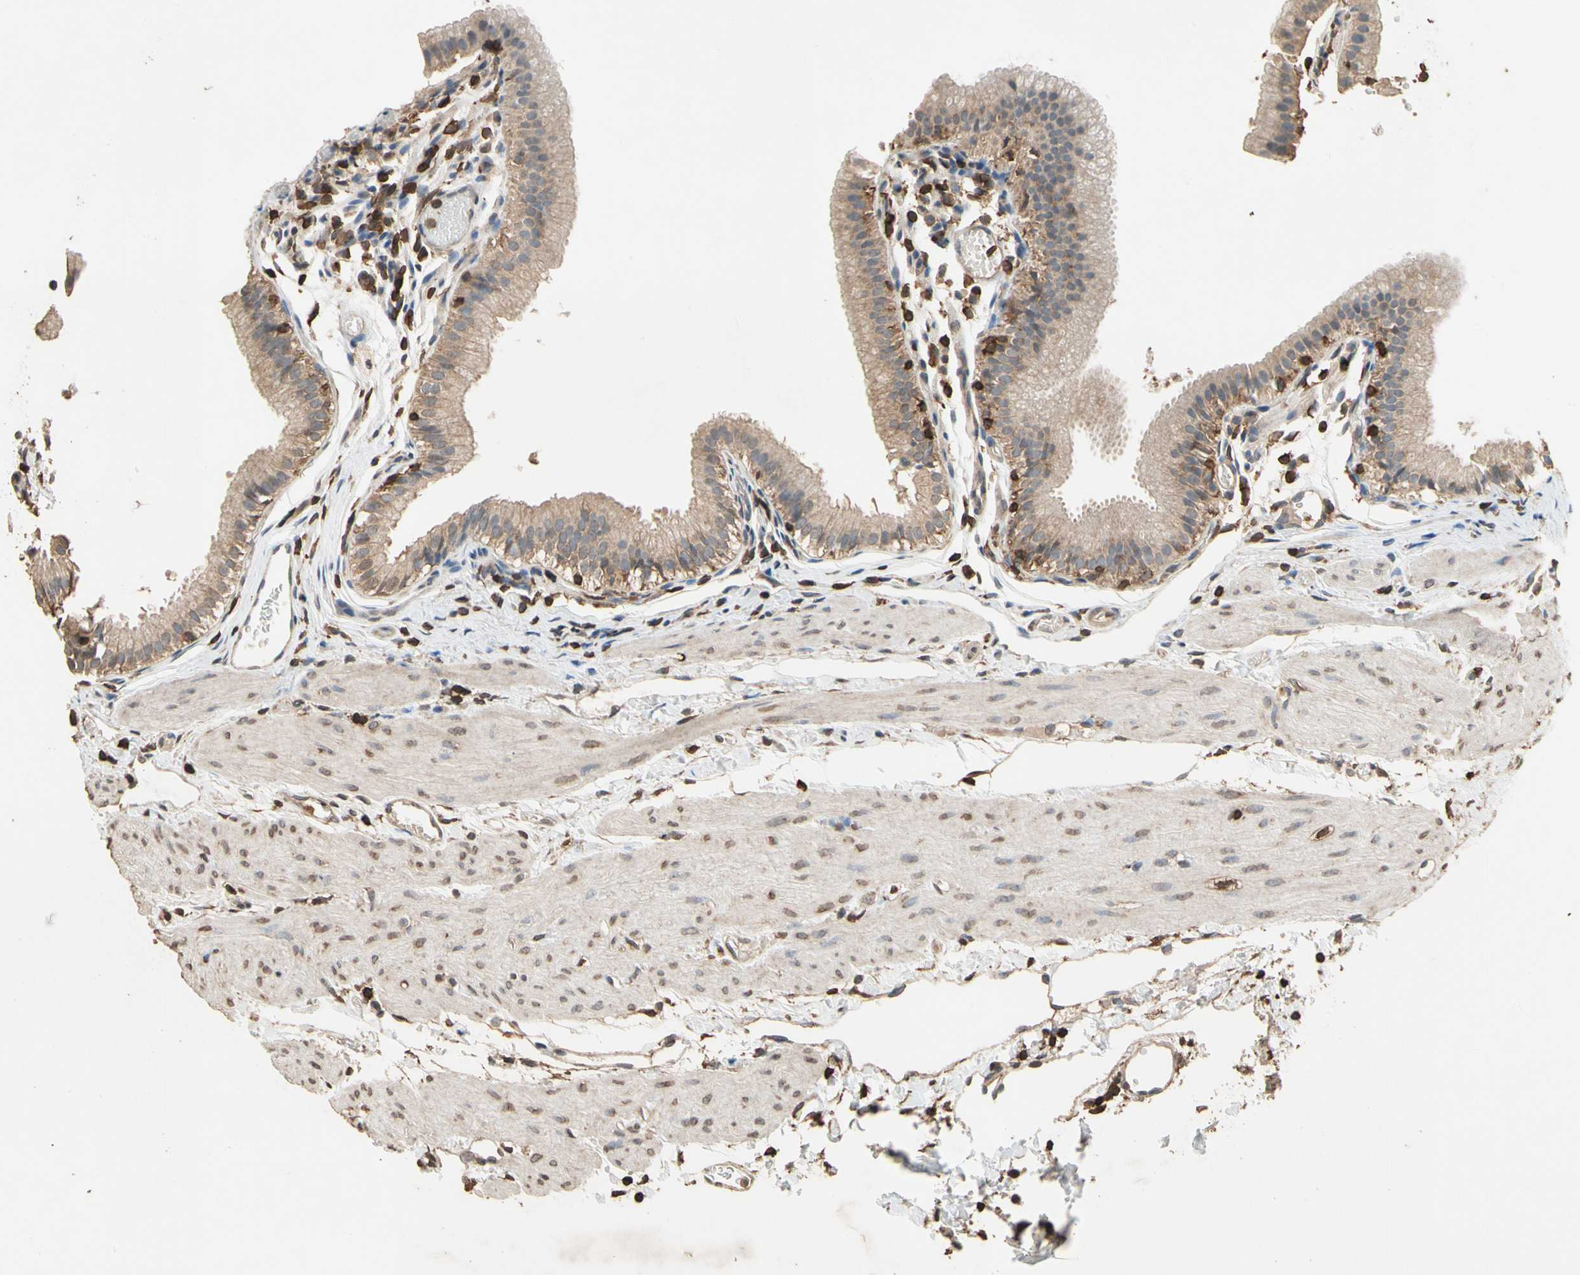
{"staining": {"intensity": "moderate", "quantity": ">75%", "location": "cytoplasmic/membranous"}, "tissue": "gallbladder", "cell_type": "Glandular cells", "image_type": "normal", "snomed": [{"axis": "morphology", "description": "Normal tissue, NOS"}, {"axis": "topography", "description": "Gallbladder"}], "caption": "Glandular cells reveal medium levels of moderate cytoplasmic/membranous staining in about >75% of cells in benign human gallbladder.", "gene": "MAP3K10", "patient": {"sex": "female", "age": 26}}